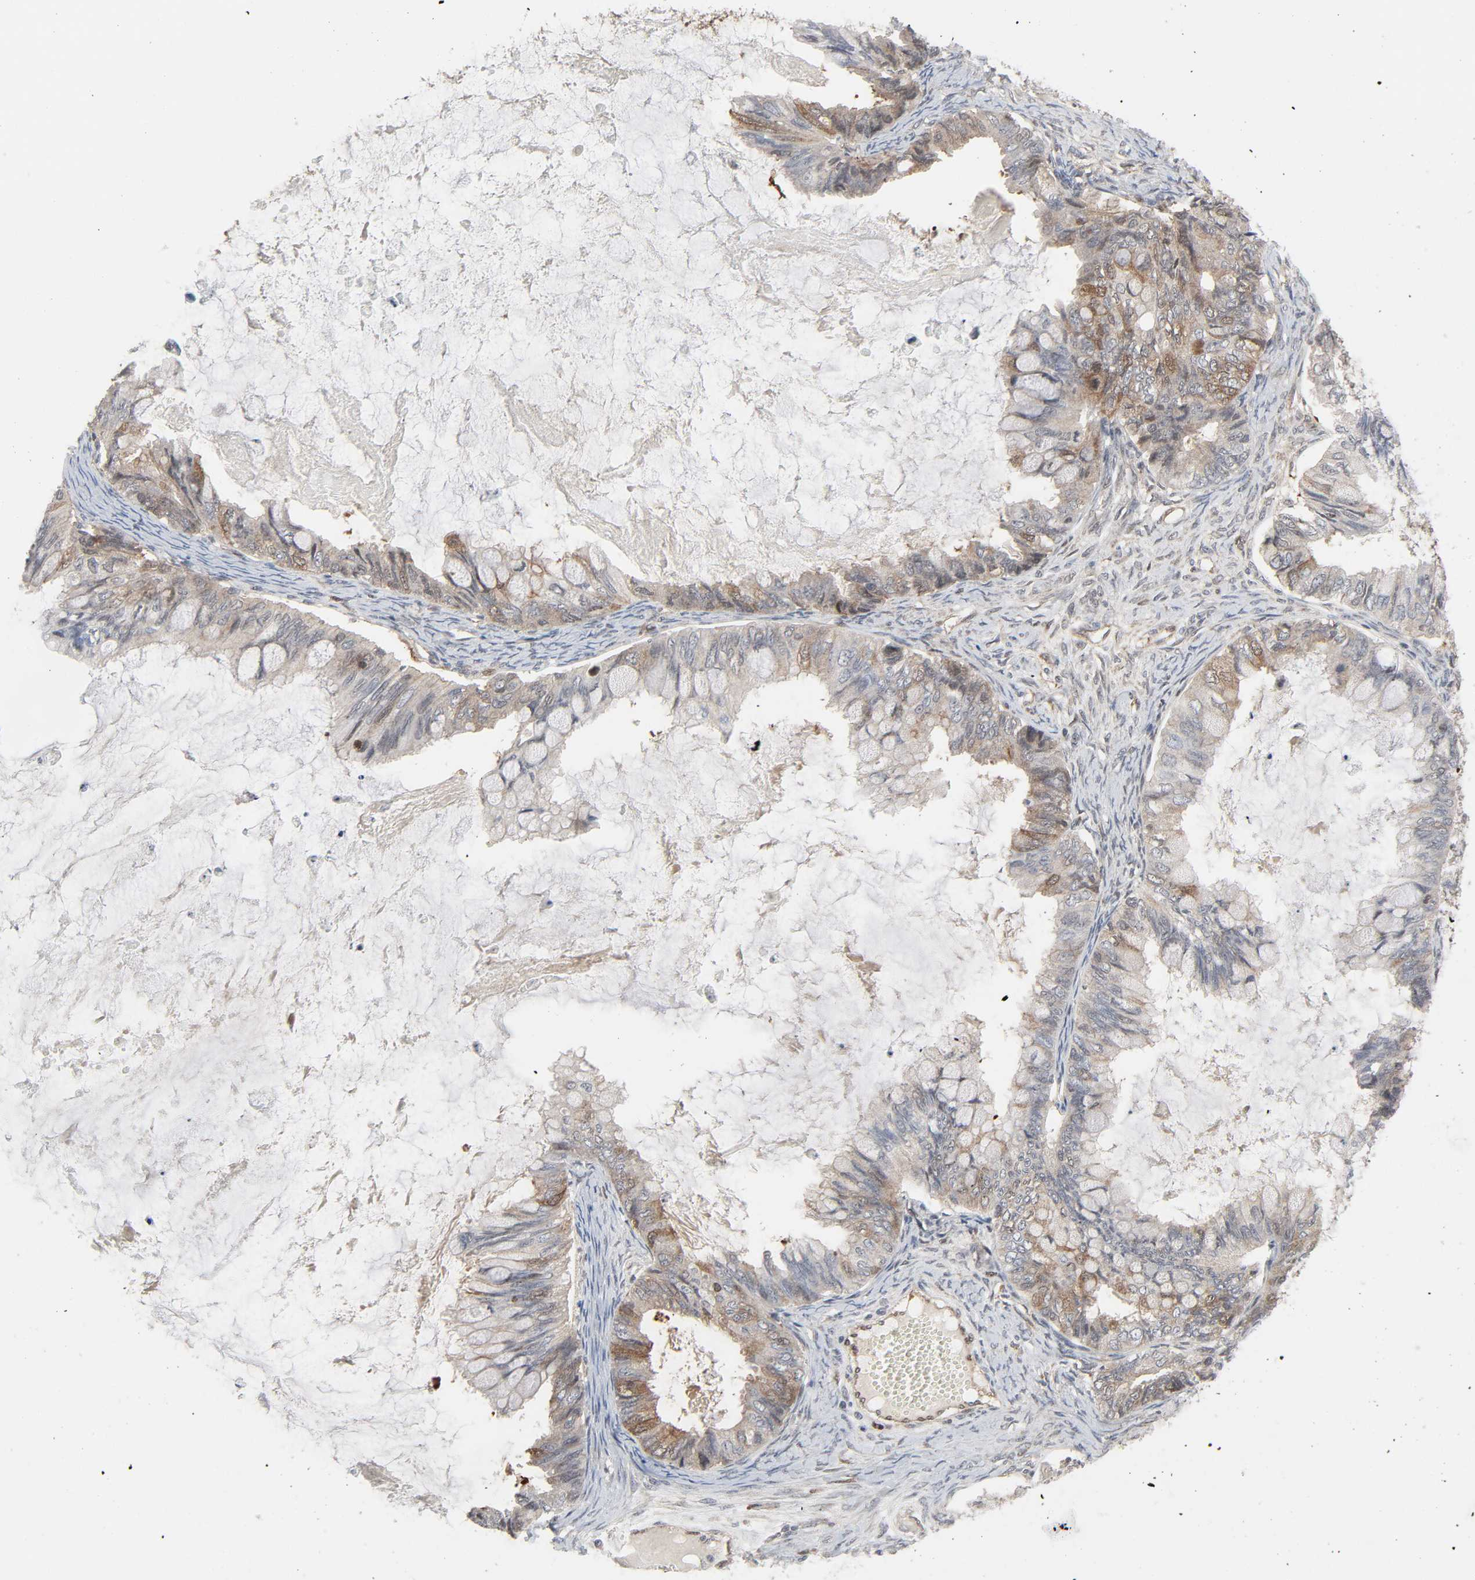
{"staining": {"intensity": "weak", "quantity": "<25%", "location": "cytoplasmic/membranous"}, "tissue": "ovarian cancer", "cell_type": "Tumor cells", "image_type": "cancer", "snomed": [{"axis": "morphology", "description": "Cystadenocarcinoma, mucinous, NOS"}, {"axis": "topography", "description": "Ovary"}], "caption": "Immunohistochemistry micrograph of neoplastic tissue: ovarian mucinous cystadenocarcinoma stained with DAB (3,3'-diaminobenzidine) demonstrates no significant protein expression in tumor cells. (IHC, brightfield microscopy, high magnification).", "gene": "GSK3A", "patient": {"sex": "female", "age": 80}}